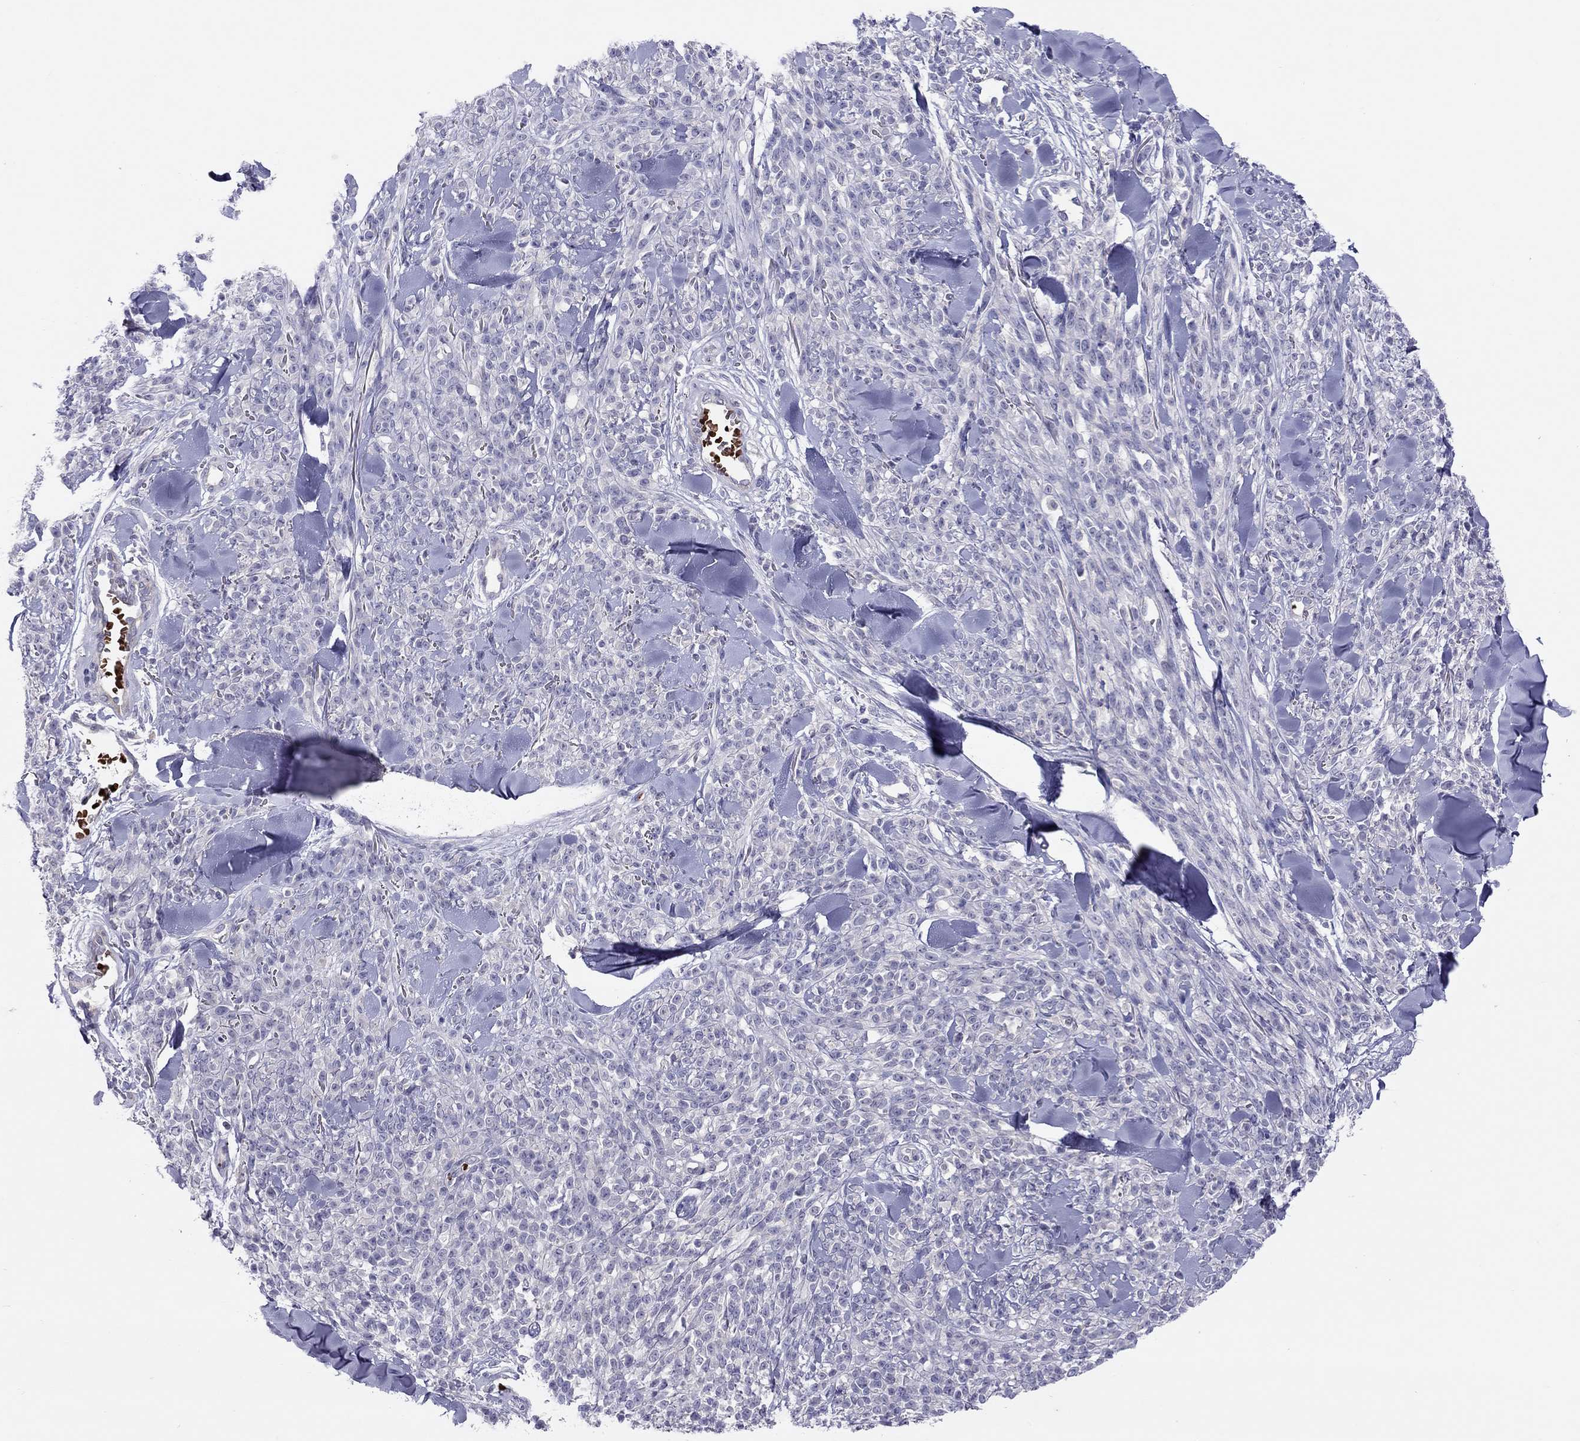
{"staining": {"intensity": "negative", "quantity": "none", "location": "none"}, "tissue": "melanoma", "cell_type": "Tumor cells", "image_type": "cancer", "snomed": [{"axis": "morphology", "description": "Malignant melanoma, NOS"}, {"axis": "topography", "description": "Skin"}, {"axis": "topography", "description": "Skin of trunk"}], "caption": "Melanoma stained for a protein using immunohistochemistry (IHC) demonstrates no staining tumor cells.", "gene": "FRMD1", "patient": {"sex": "male", "age": 74}}